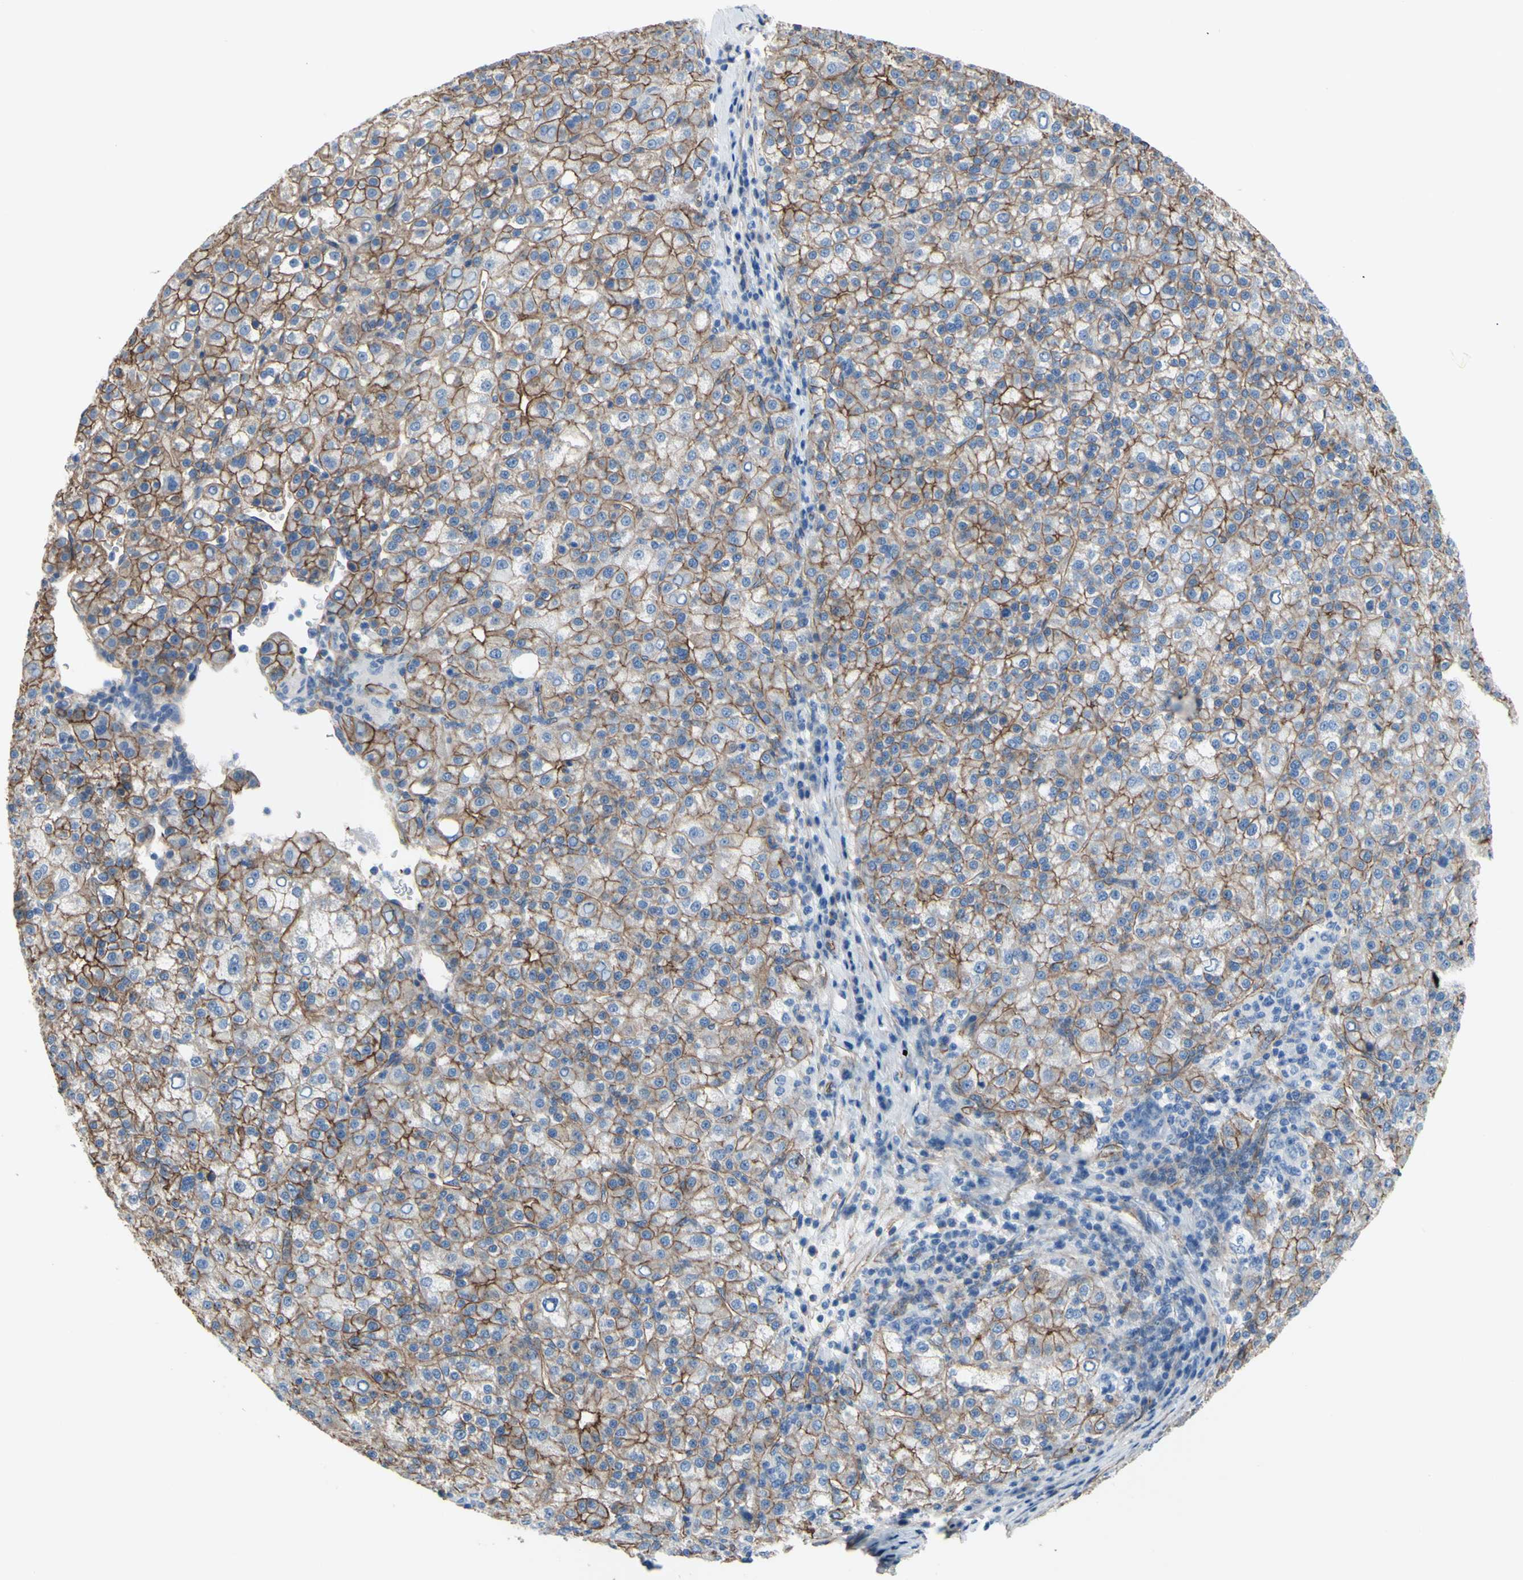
{"staining": {"intensity": "moderate", "quantity": ">75%", "location": "cytoplasmic/membranous"}, "tissue": "liver cancer", "cell_type": "Tumor cells", "image_type": "cancer", "snomed": [{"axis": "morphology", "description": "Carcinoma, Hepatocellular, NOS"}, {"axis": "topography", "description": "Liver"}], "caption": "The histopathology image demonstrates immunohistochemical staining of liver cancer (hepatocellular carcinoma). There is moderate cytoplasmic/membranous positivity is appreciated in approximately >75% of tumor cells.", "gene": "TPBG", "patient": {"sex": "female", "age": 58}}